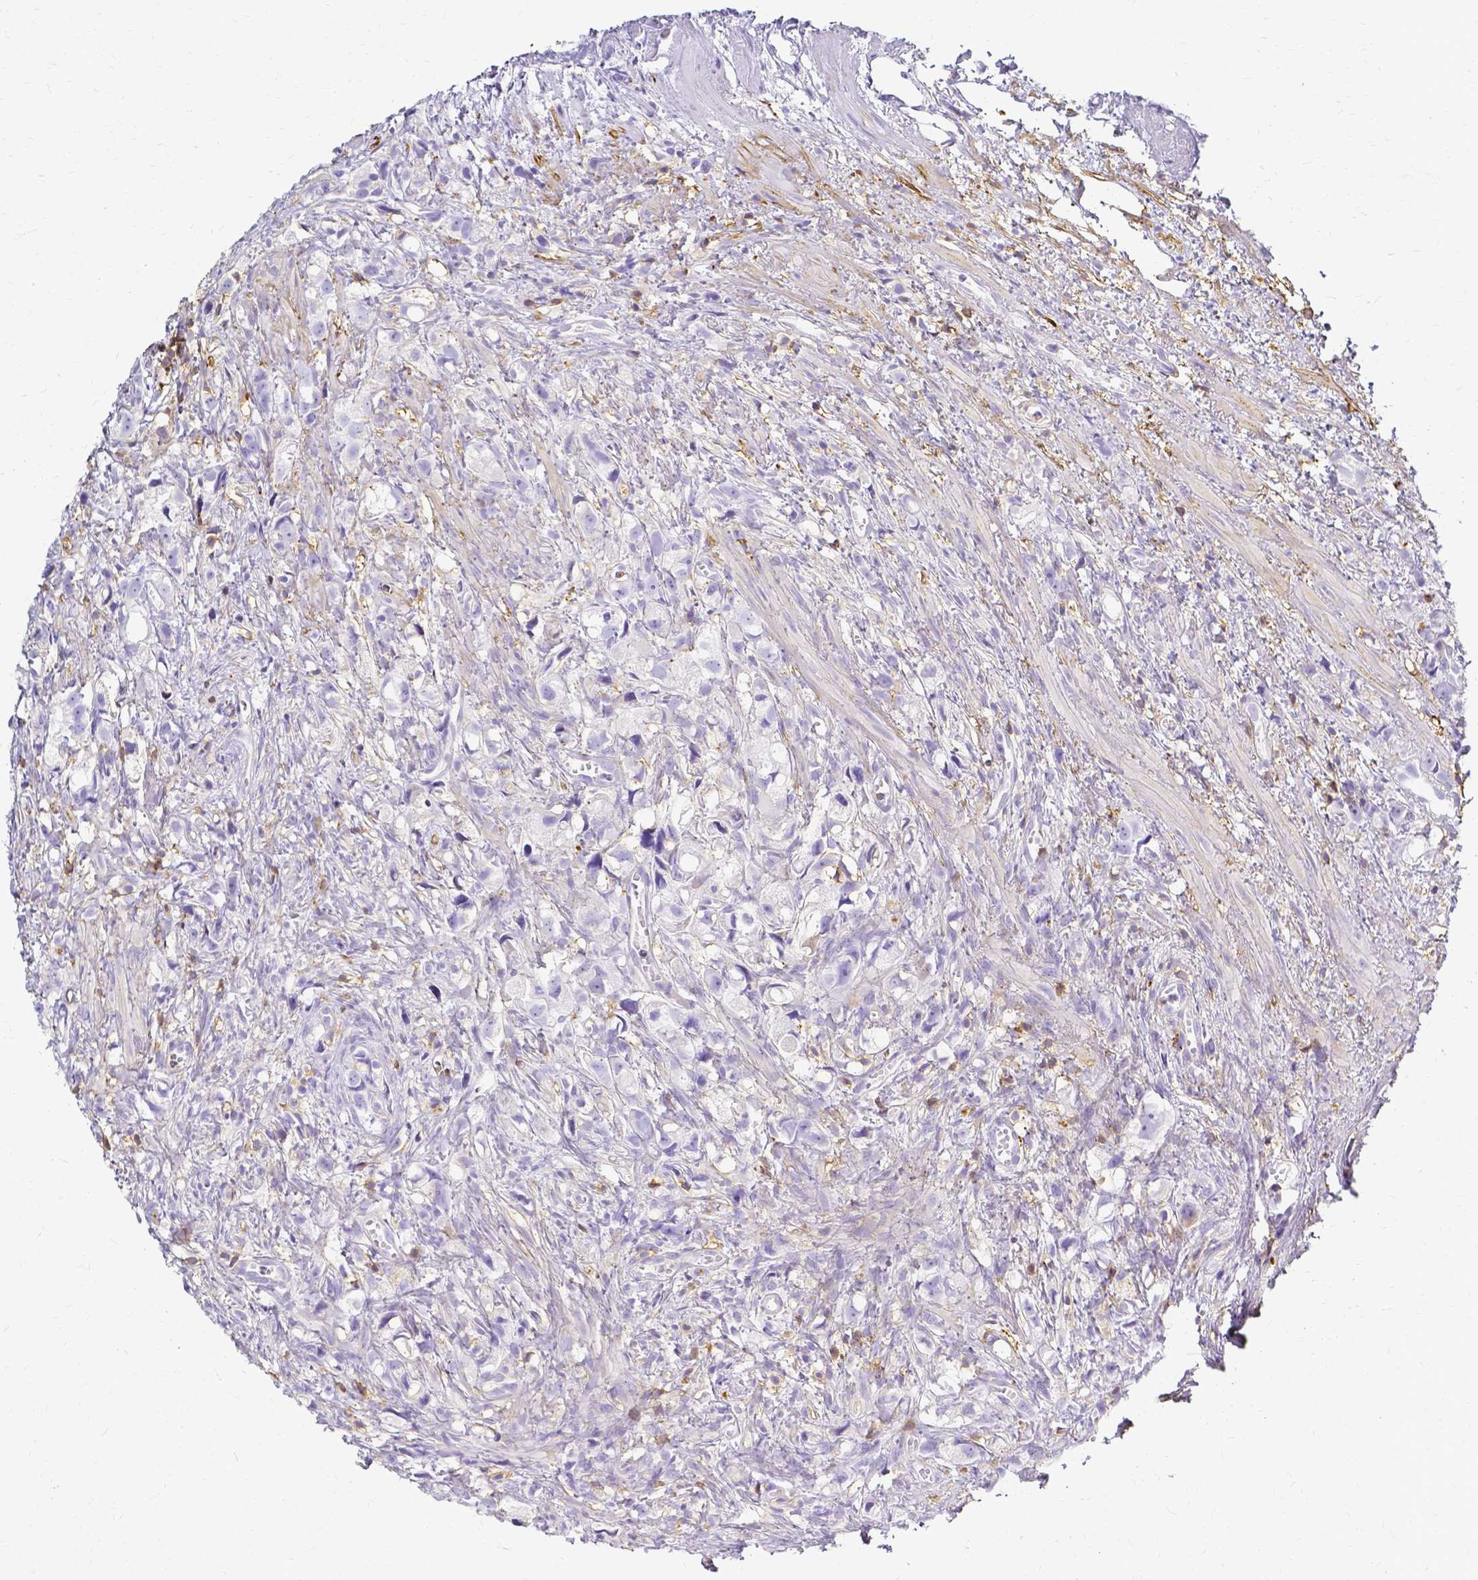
{"staining": {"intensity": "negative", "quantity": "none", "location": "none"}, "tissue": "prostate cancer", "cell_type": "Tumor cells", "image_type": "cancer", "snomed": [{"axis": "morphology", "description": "Adenocarcinoma, High grade"}, {"axis": "topography", "description": "Prostate"}], "caption": "A histopathology image of high-grade adenocarcinoma (prostate) stained for a protein demonstrates no brown staining in tumor cells.", "gene": "HSPA12A", "patient": {"sex": "male", "age": 75}}